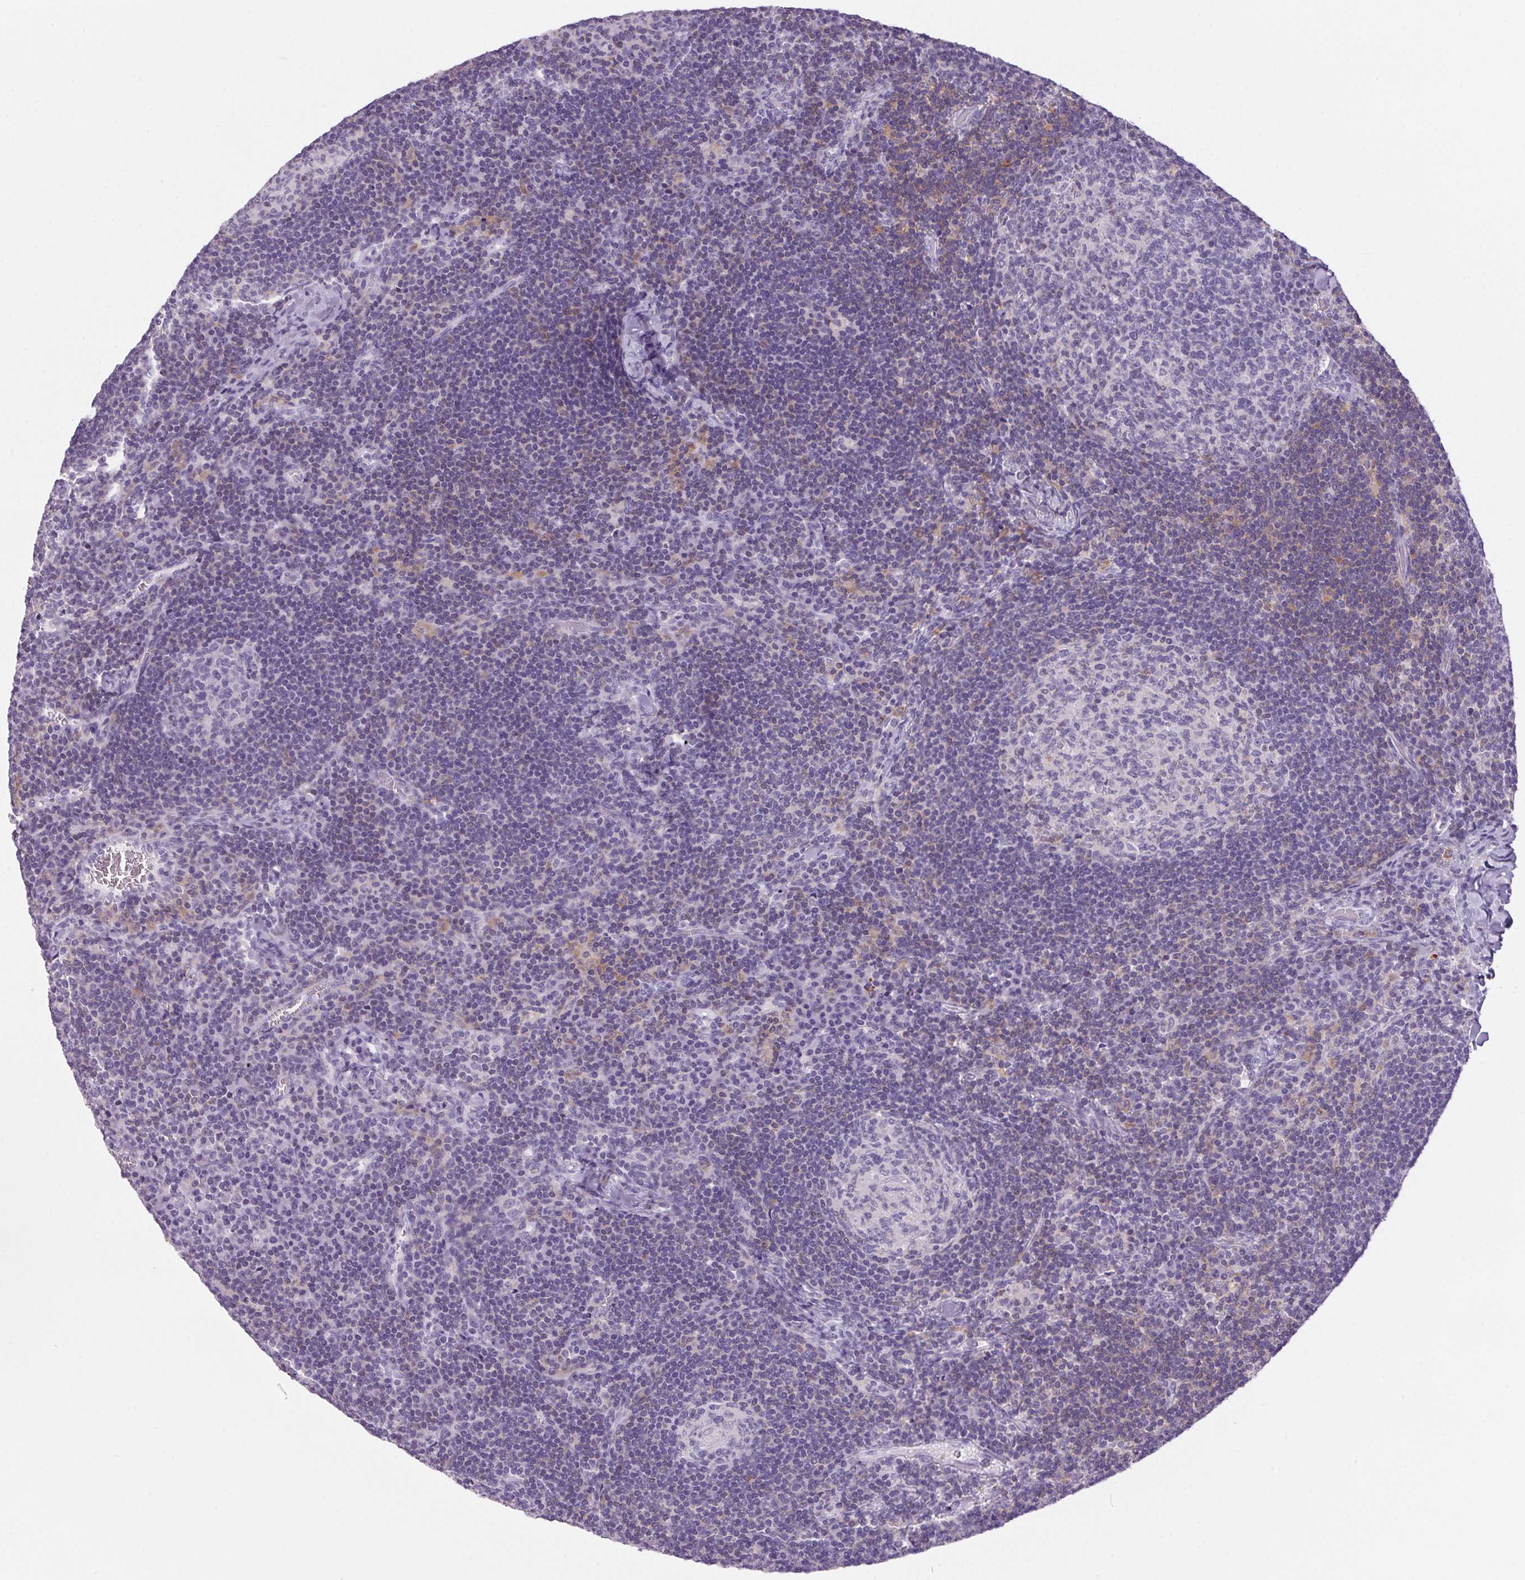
{"staining": {"intensity": "negative", "quantity": "none", "location": "none"}, "tissue": "lymph node", "cell_type": "Germinal center cells", "image_type": "normal", "snomed": [{"axis": "morphology", "description": "Normal tissue, NOS"}, {"axis": "topography", "description": "Lymph node"}], "caption": "Immunohistochemistry image of normal human lymph node stained for a protein (brown), which exhibits no staining in germinal center cells. (DAB (3,3'-diaminobenzidine) immunohistochemistry visualized using brightfield microscopy, high magnification).", "gene": "S100A2", "patient": {"sex": "male", "age": 67}}